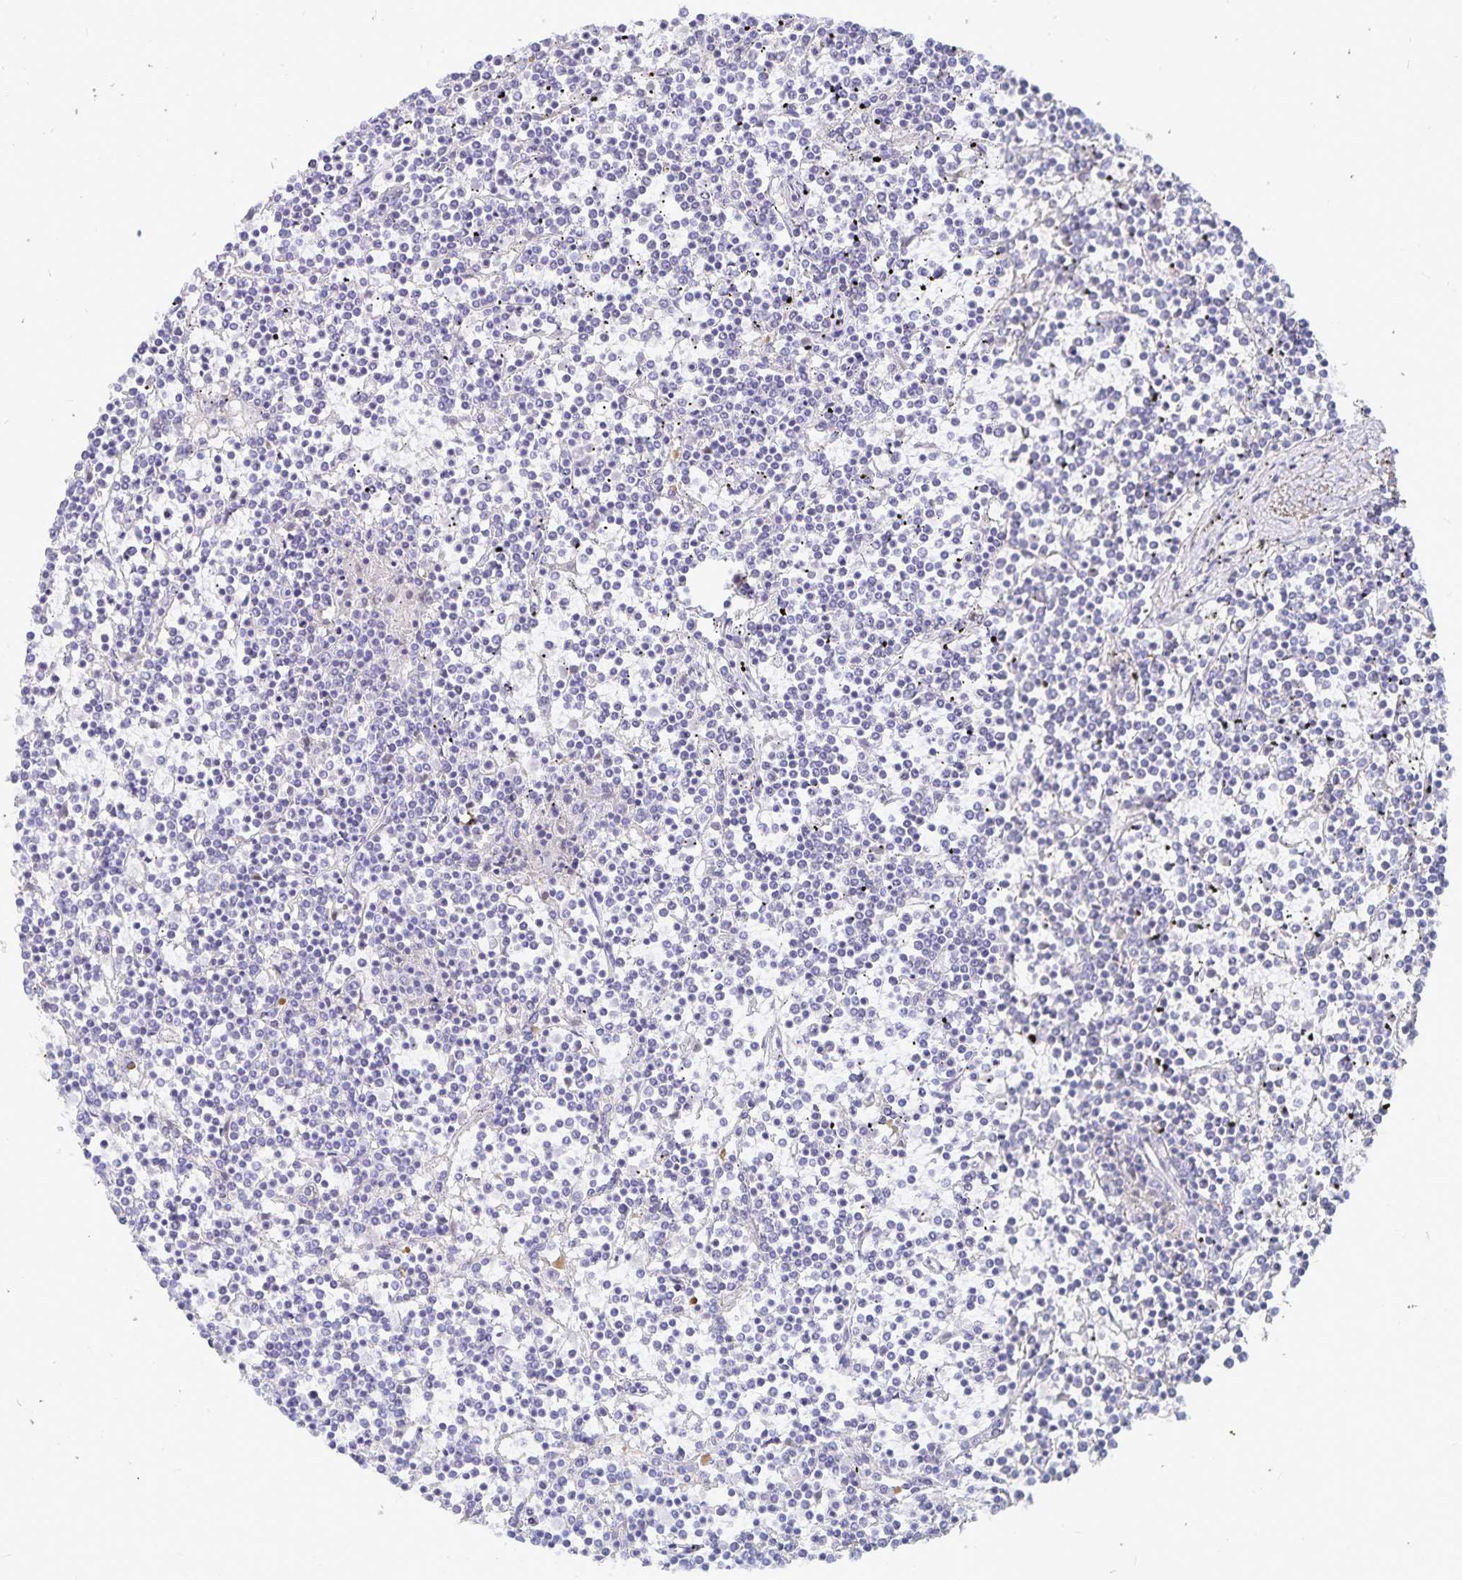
{"staining": {"intensity": "negative", "quantity": "none", "location": "none"}, "tissue": "lymphoma", "cell_type": "Tumor cells", "image_type": "cancer", "snomed": [{"axis": "morphology", "description": "Malignant lymphoma, non-Hodgkin's type, Low grade"}, {"axis": "topography", "description": "Spleen"}], "caption": "This is a image of immunohistochemistry staining of lymphoma, which shows no expression in tumor cells. (Stains: DAB immunohistochemistry with hematoxylin counter stain, Microscopy: brightfield microscopy at high magnification).", "gene": "PKHD1", "patient": {"sex": "female", "age": 19}}